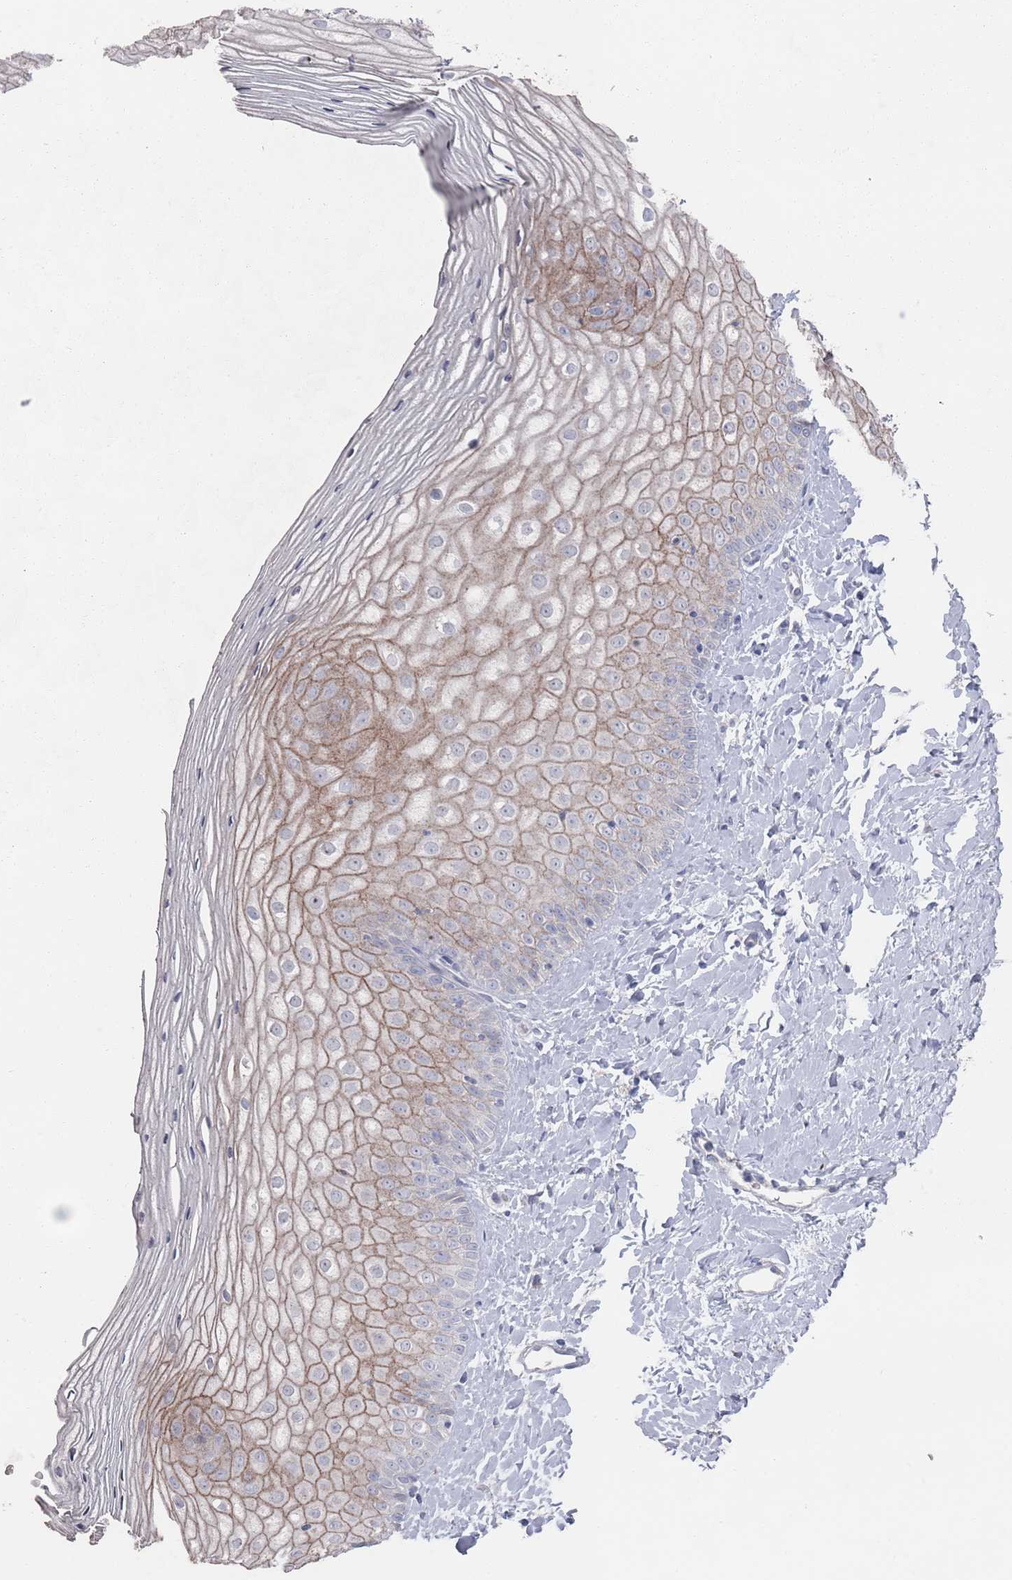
{"staining": {"intensity": "strong", "quantity": "25%-75%", "location": "cytoplasmic/membranous"}, "tissue": "vagina", "cell_type": "Squamous epithelial cells", "image_type": "normal", "snomed": [{"axis": "morphology", "description": "Normal tissue, NOS"}, {"axis": "topography", "description": "Vagina"}], "caption": "Squamous epithelial cells display strong cytoplasmic/membranous staining in approximately 25%-75% of cells in unremarkable vagina.", "gene": "PROM2", "patient": {"sex": "female", "age": 65}}